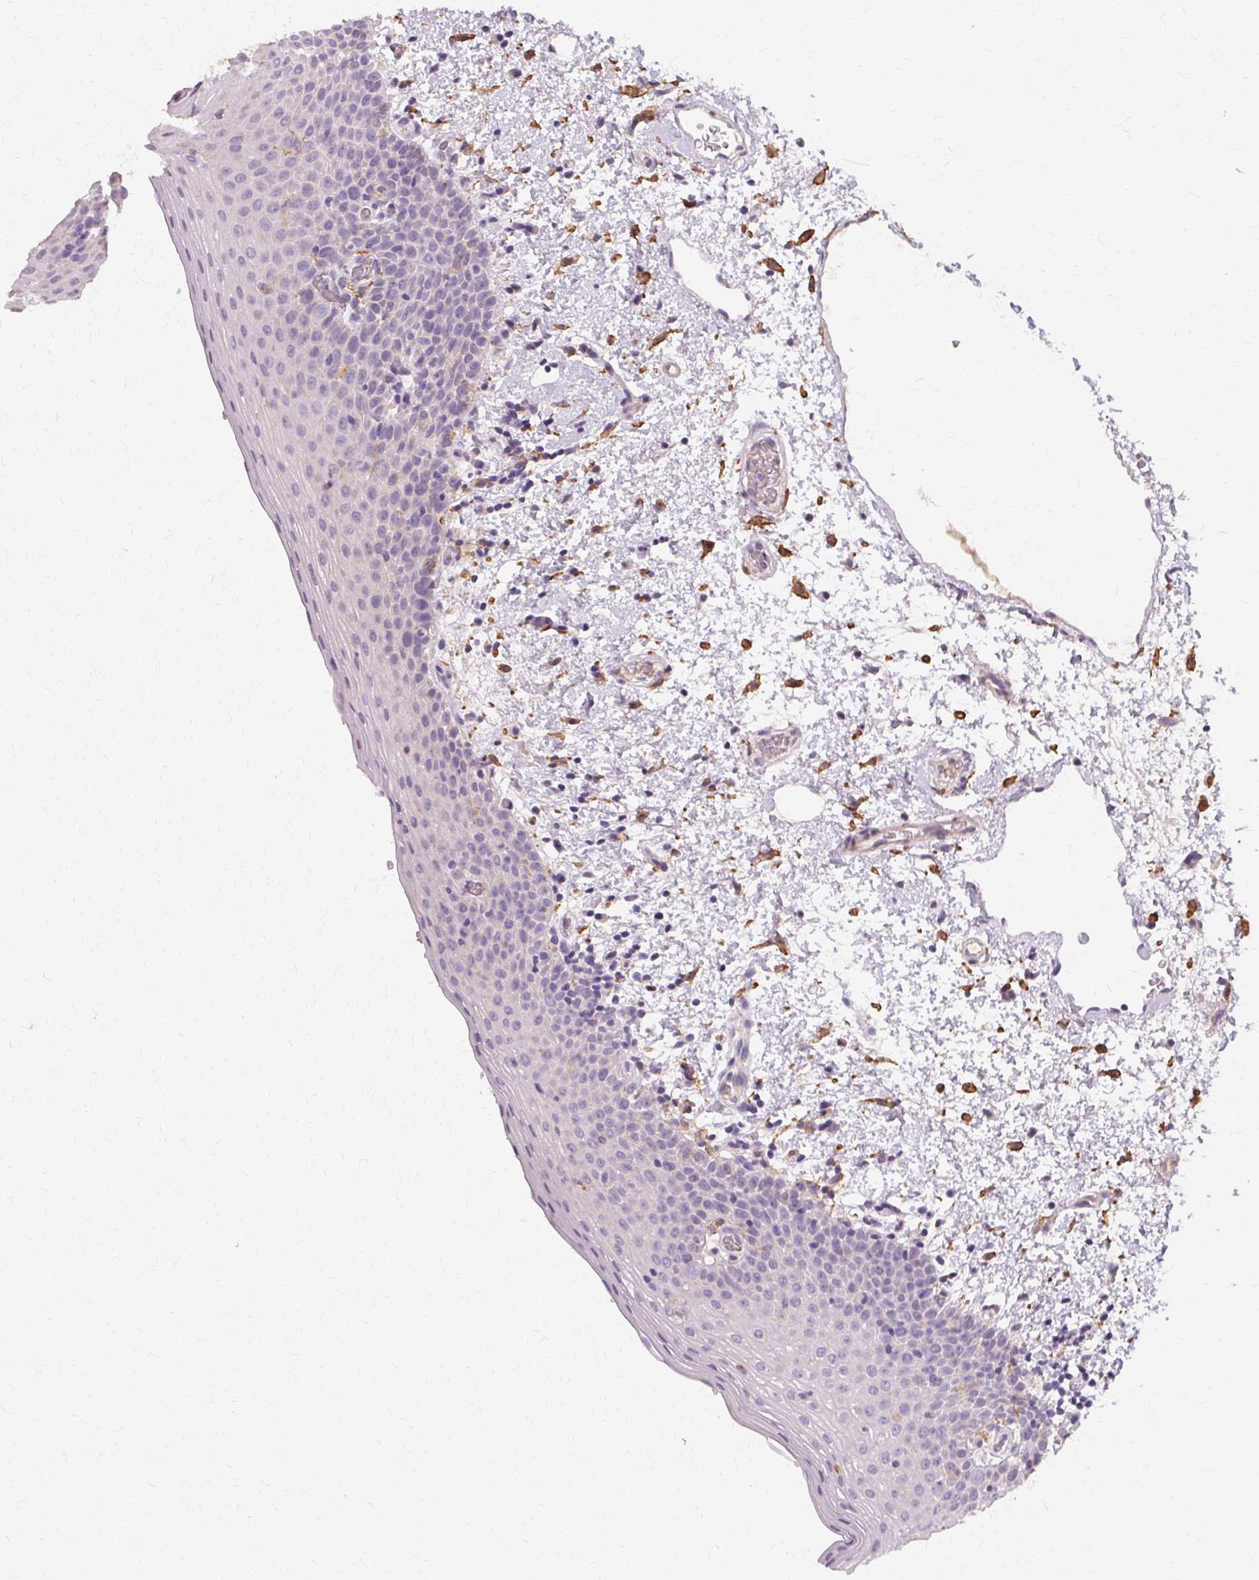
{"staining": {"intensity": "negative", "quantity": "none", "location": "none"}, "tissue": "oral mucosa", "cell_type": "Squamous epithelial cells", "image_type": "normal", "snomed": [{"axis": "morphology", "description": "Normal tissue, NOS"}, {"axis": "topography", "description": "Oral tissue"}, {"axis": "topography", "description": "Head-Neck"}], "caption": "Immunohistochemistry histopathology image of normal oral mucosa: oral mucosa stained with DAB (3,3'-diaminobenzidine) displays no significant protein staining in squamous epithelial cells.", "gene": "IFNGR1", "patient": {"sex": "female", "age": 55}}